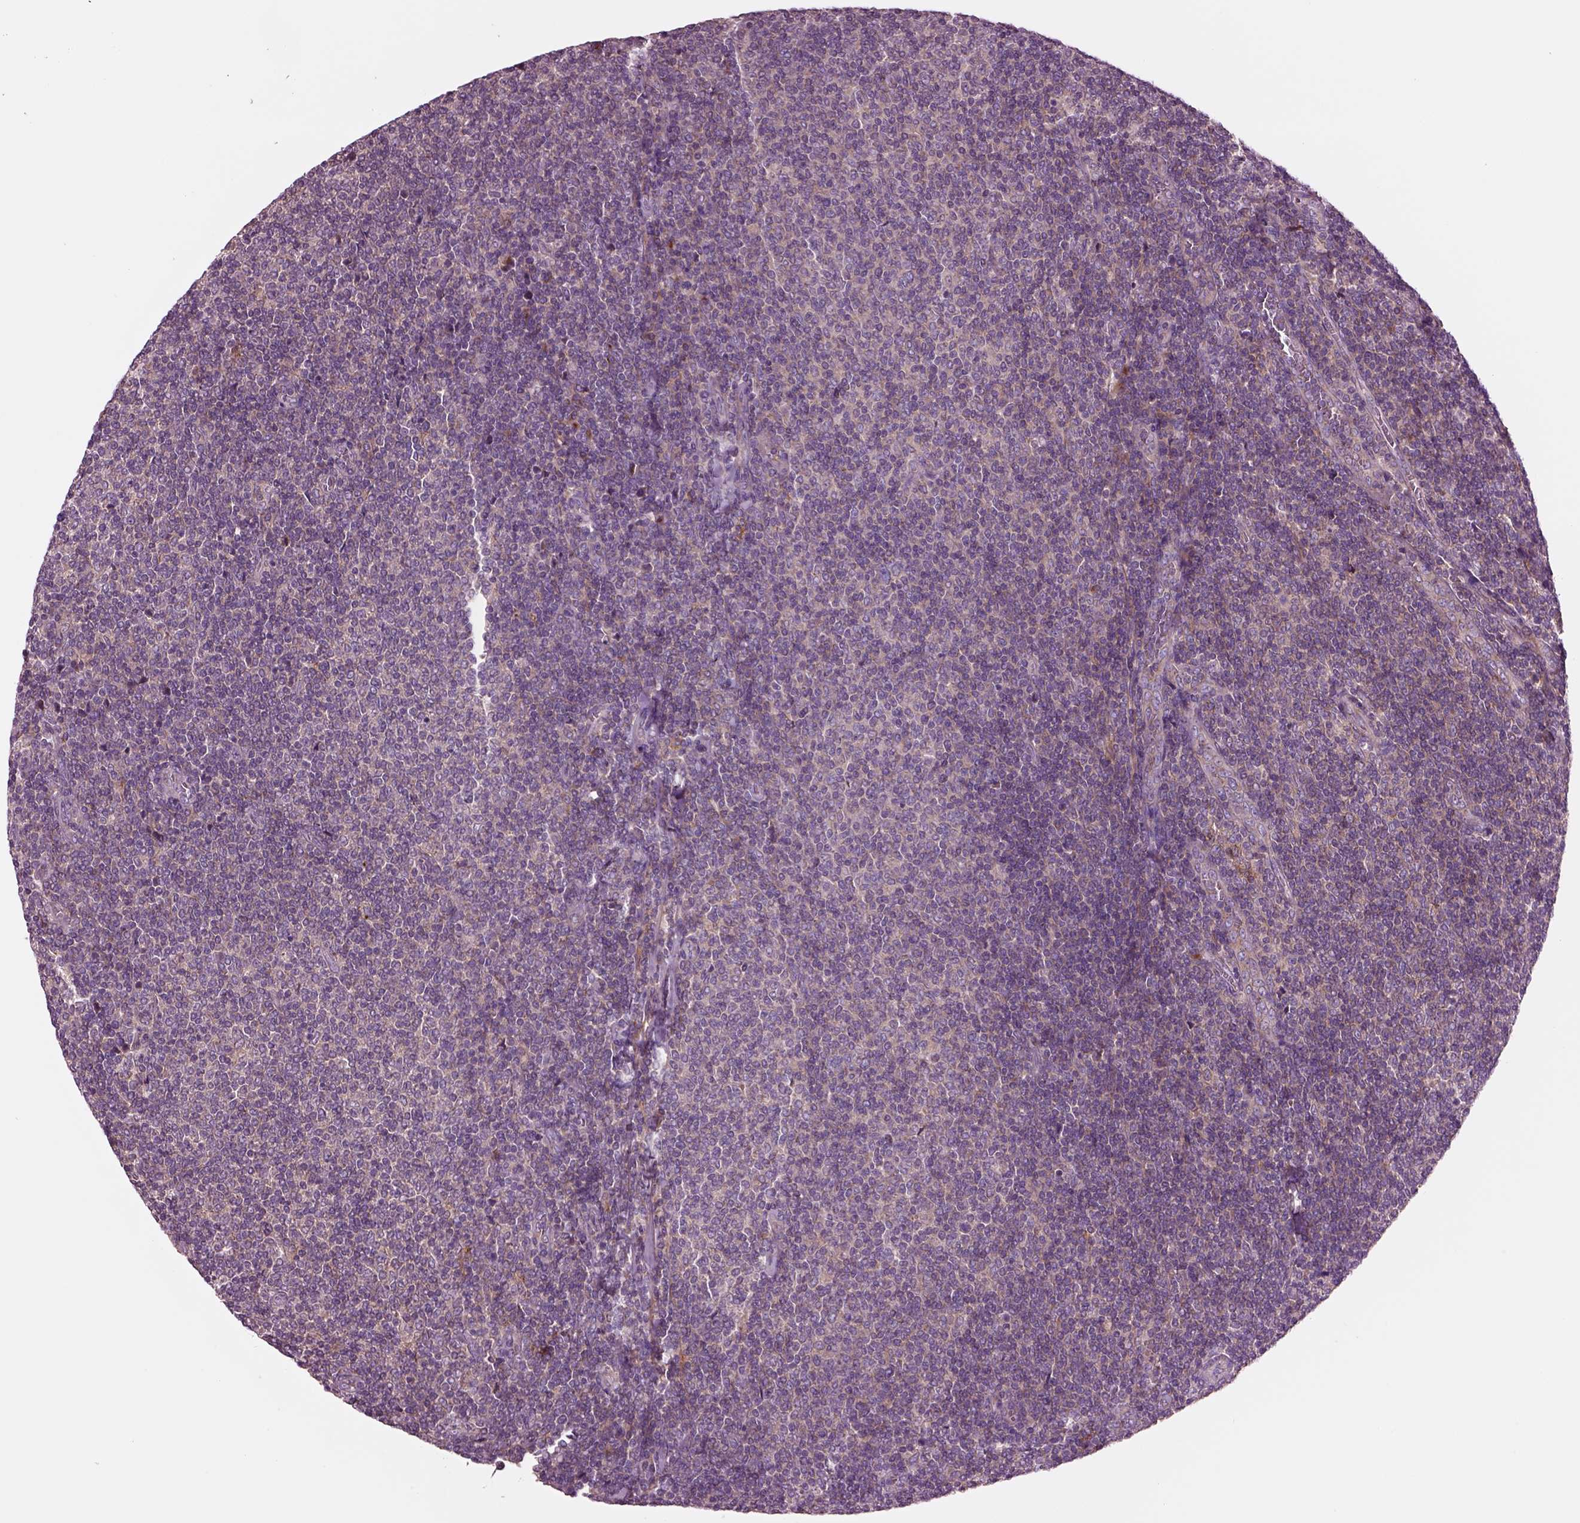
{"staining": {"intensity": "weak", "quantity": ">75%", "location": "cytoplasmic/membranous"}, "tissue": "lymphoma", "cell_type": "Tumor cells", "image_type": "cancer", "snomed": [{"axis": "morphology", "description": "Malignant lymphoma, non-Hodgkin's type, Low grade"}, {"axis": "topography", "description": "Lymph node"}], "caption": "Immunohistochemistry histopathology image of human lymphoma stained for a protein (brown), which demonstrates low levels of weak cytoplasmic/membranous positivity in about >75% of tumor cells.", "gene": "SEC23A", "patient": {"sex": "male", "age": 52}}